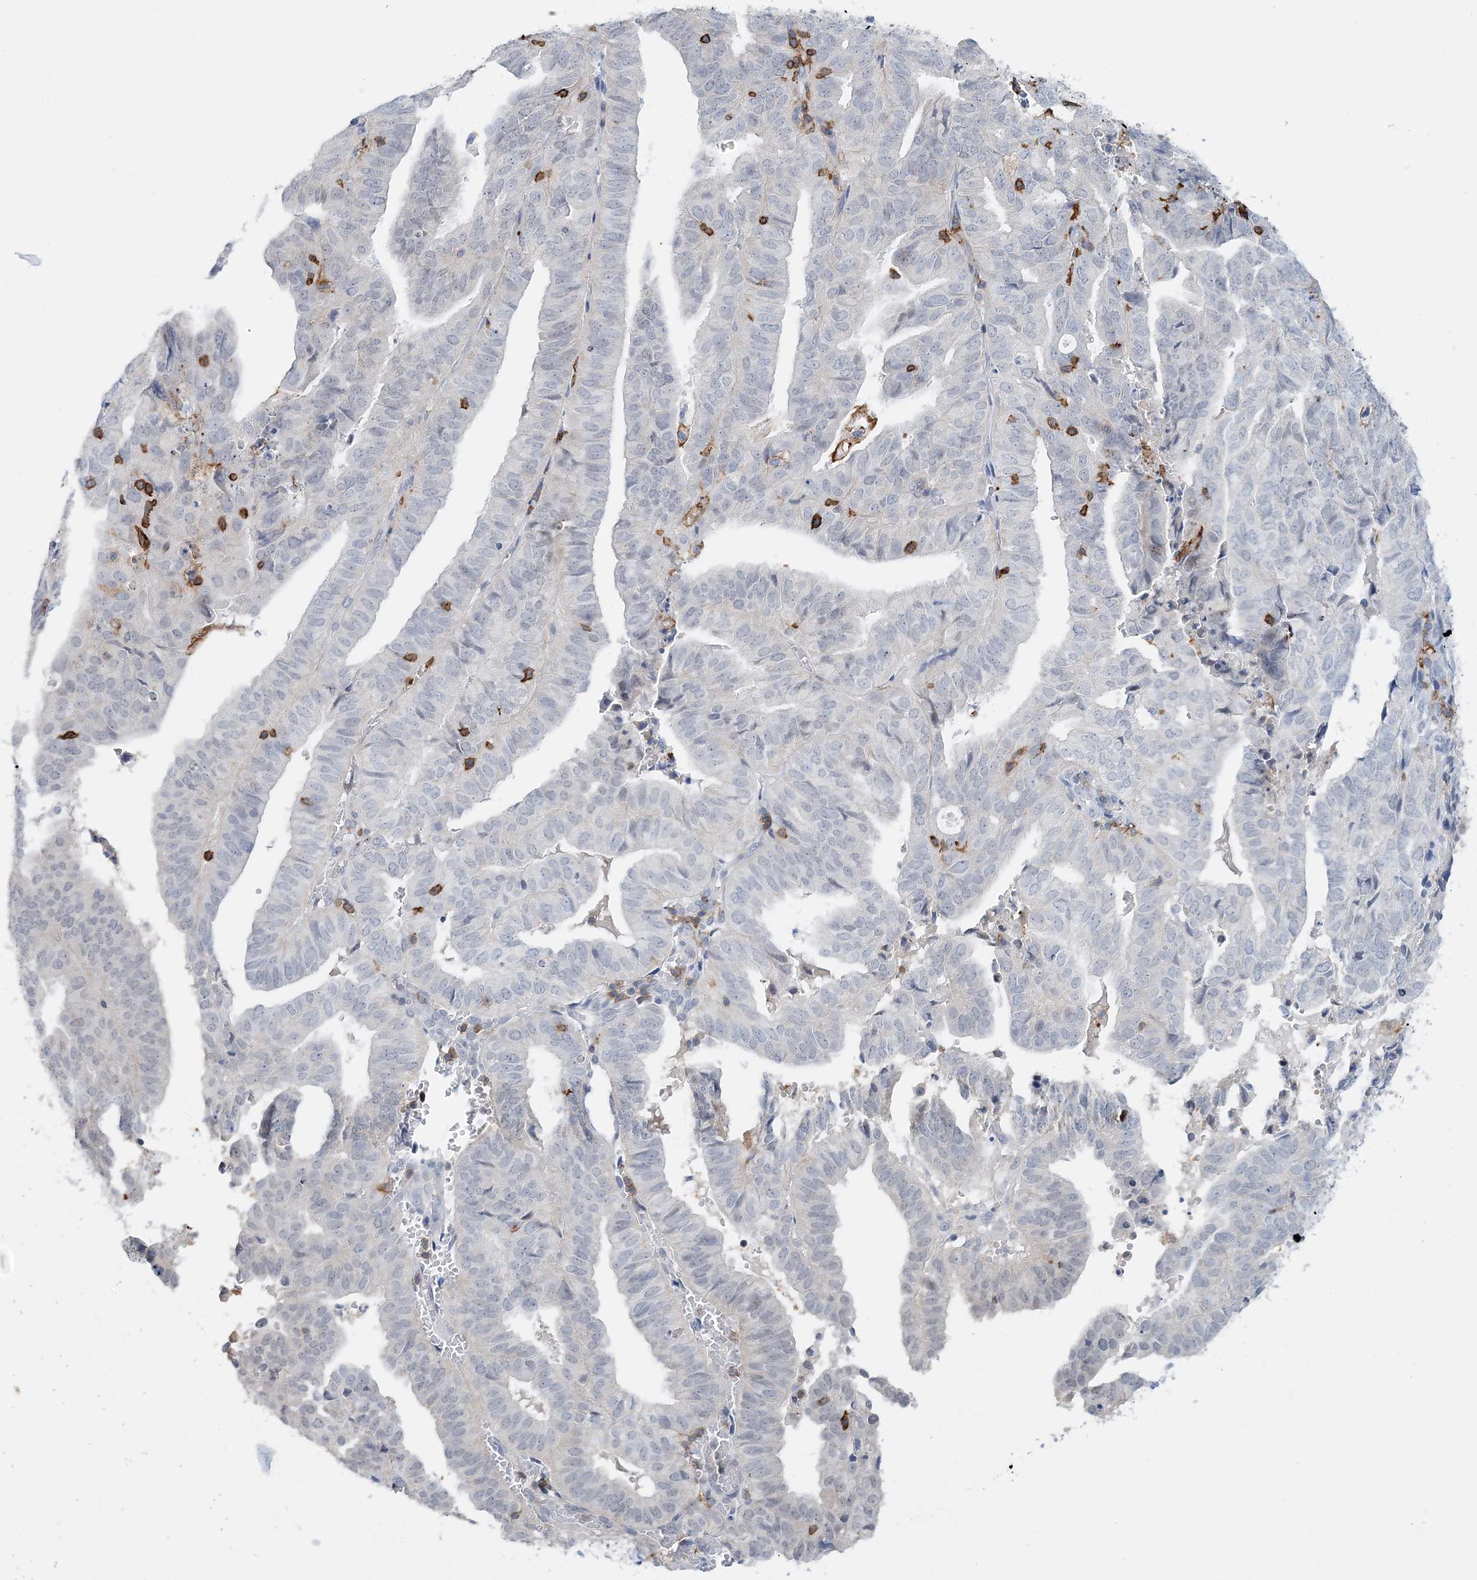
{"staining": {"intensity": "negative", "quantity": "none", "location": "none"}, "tissue": "endometrial cancer", "cell_type": "Tumor cells", "image_type": "cancer", "snomed": [{"axis": "morphology", "description": "Adenocarcinoma, NOS"}, {"axis": "topography", "description": "Uterus"}], "caption": "An immunohistochemistry image of adenocarcinoma (endometrial) is shown. There is no staining in tumor cells of adenocarcinoma (endometrial).", "gene": "PRMT9", "patient": {"sex": "female", "age": 77}}